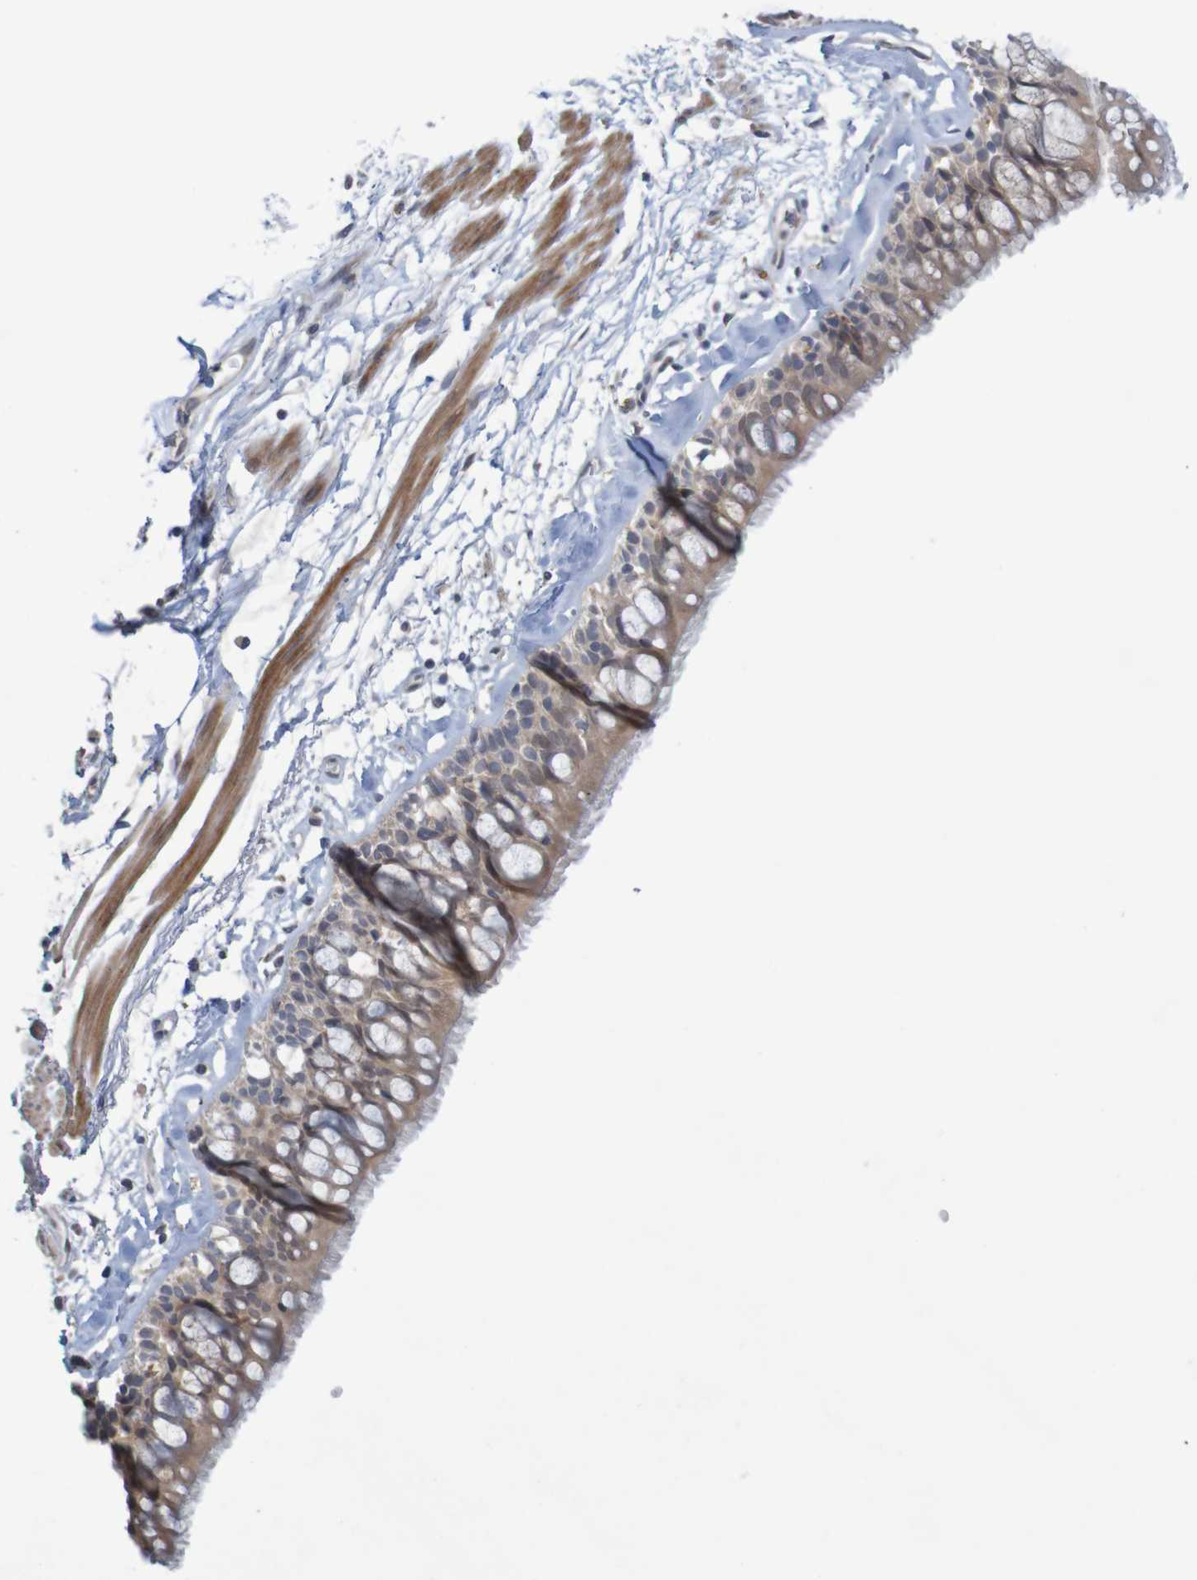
{"staining": {"intensity": "moderate", "quantity": ">75%", "location": "cytoplasmic/membranous"}, "tissue": "bronchus", "cell_type": "Respiratory epithelial cells", "image_type": "normal", "snomed": [{"axis": "morphology", "description": "Normal tissue, NOS"}, {"axis": "morphology", "description": "Adenocarcinoma, NOS"}, {"axis": "topography", "description": "Bronchus"}, {"axis": "topography", "description": "Lung"}], "caption": "IHC histopathology image of unremarkable human bronchus stained for a protein (brown), which shows medium levels of moderate cytoplasmic/membranous staining in approximately >75% of respiratory epithelial cells.", "gene": "ANKK1", "patient": {"sex": "female", "age": 54}}